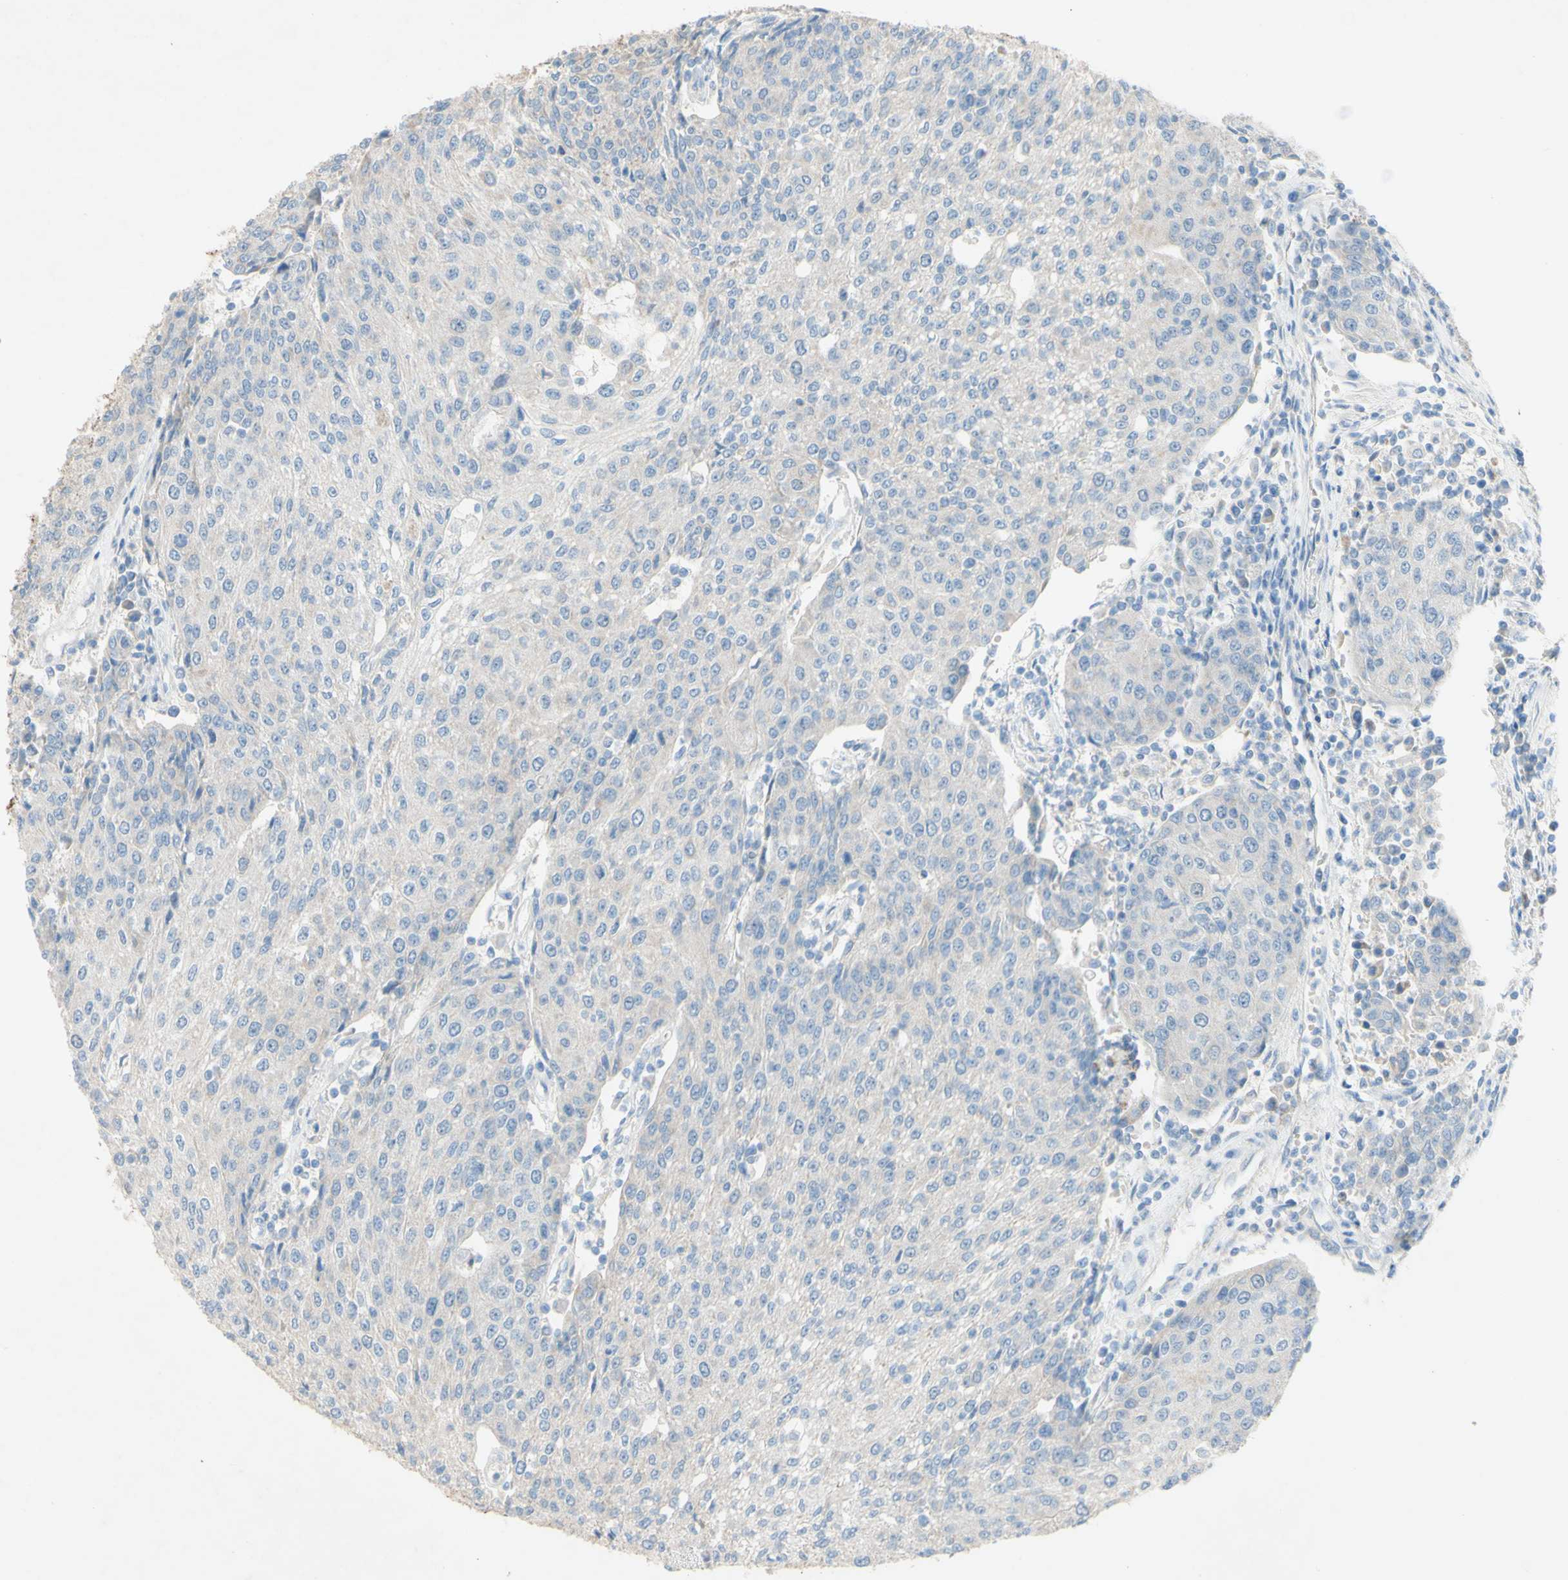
{"staining": {"intensity": "negative", "quantity": "none", "location": "none"}, "tissue": "urothelial cancer", "cell_type": "Tumor cells", "image_type": "cancer", "snomed": [{"axis": "morphology", "description": "Urothelial carcinoma, High grade"}, {"axis": "topography", "description": "Urinary bladder"}], "caption": "Tumor cells are negative for protein expression in human high-grade urothelial carcinoma. (DAB (3,3'-diaminobenzidine) IHC with hematoxylin counter stain).", "gene": "ACADL", "patient": {"sex": "female", "age": 85}}